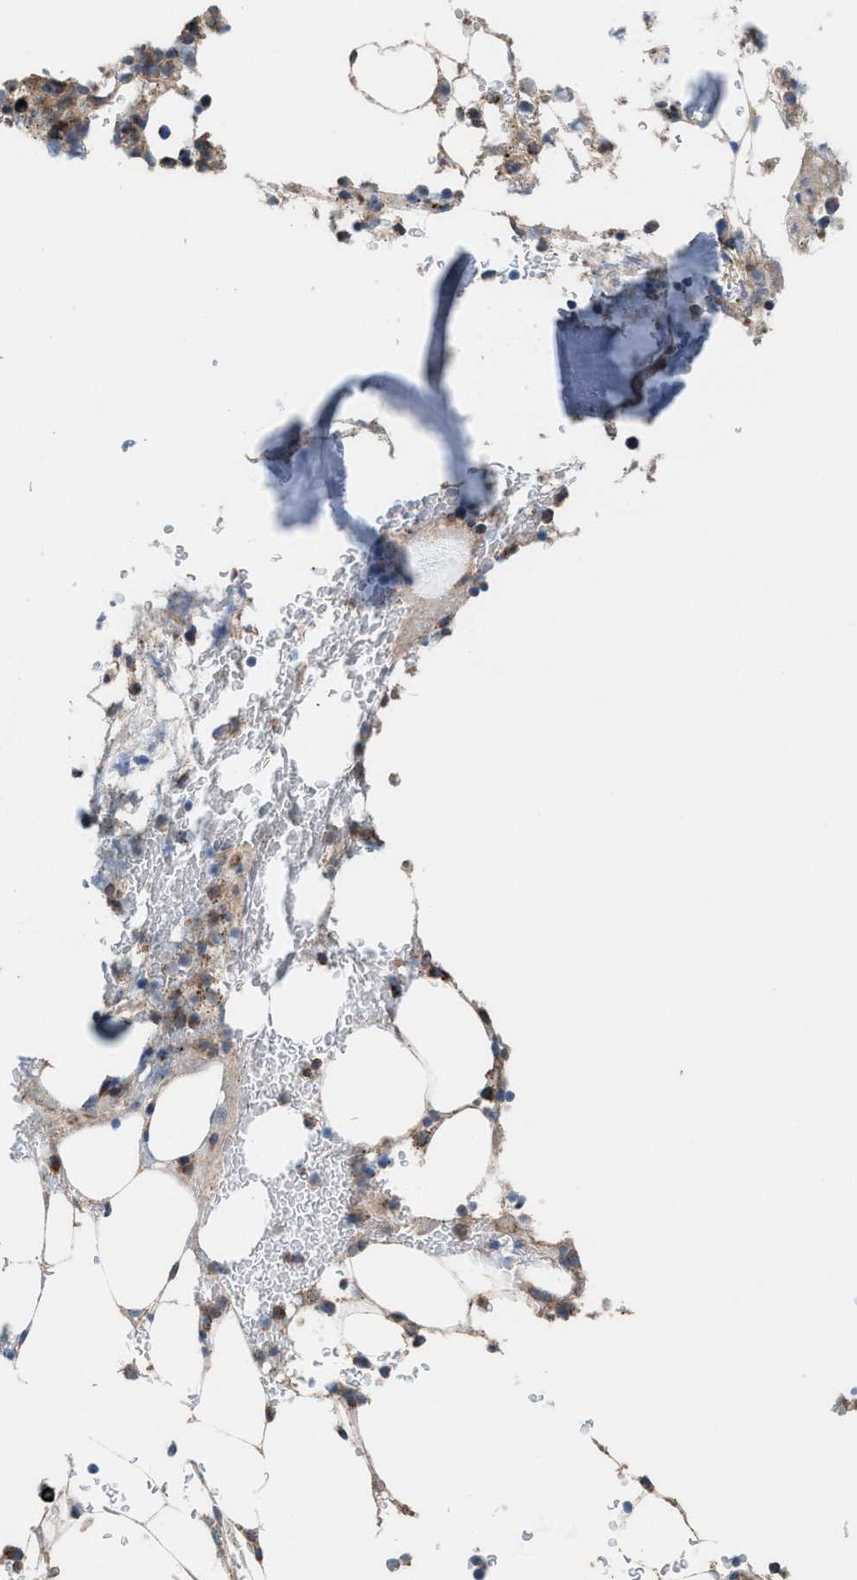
{"staining": {"intensity": "strong", "quantity": "<25%", "location": "cytoplasmic/membranous"}, "tissue": "bone marrow", "cell_type": "Hematopoietic cells", "image_type": "normal", "snomed": [{"axis": "morphology", "description": "Normal tissue, NOS"}, {"axis": "topography", "description": "Bone marrow"}], "caption": "Approximately <25% of hematopoietic cells in unremarkable human bone marrow exhibit strong cytoplasmic/membranous protein expression as visualized by brown immunohistochemical staining.", "gene": "MRM1", "patient": {"sex": "female", "age": 81}}